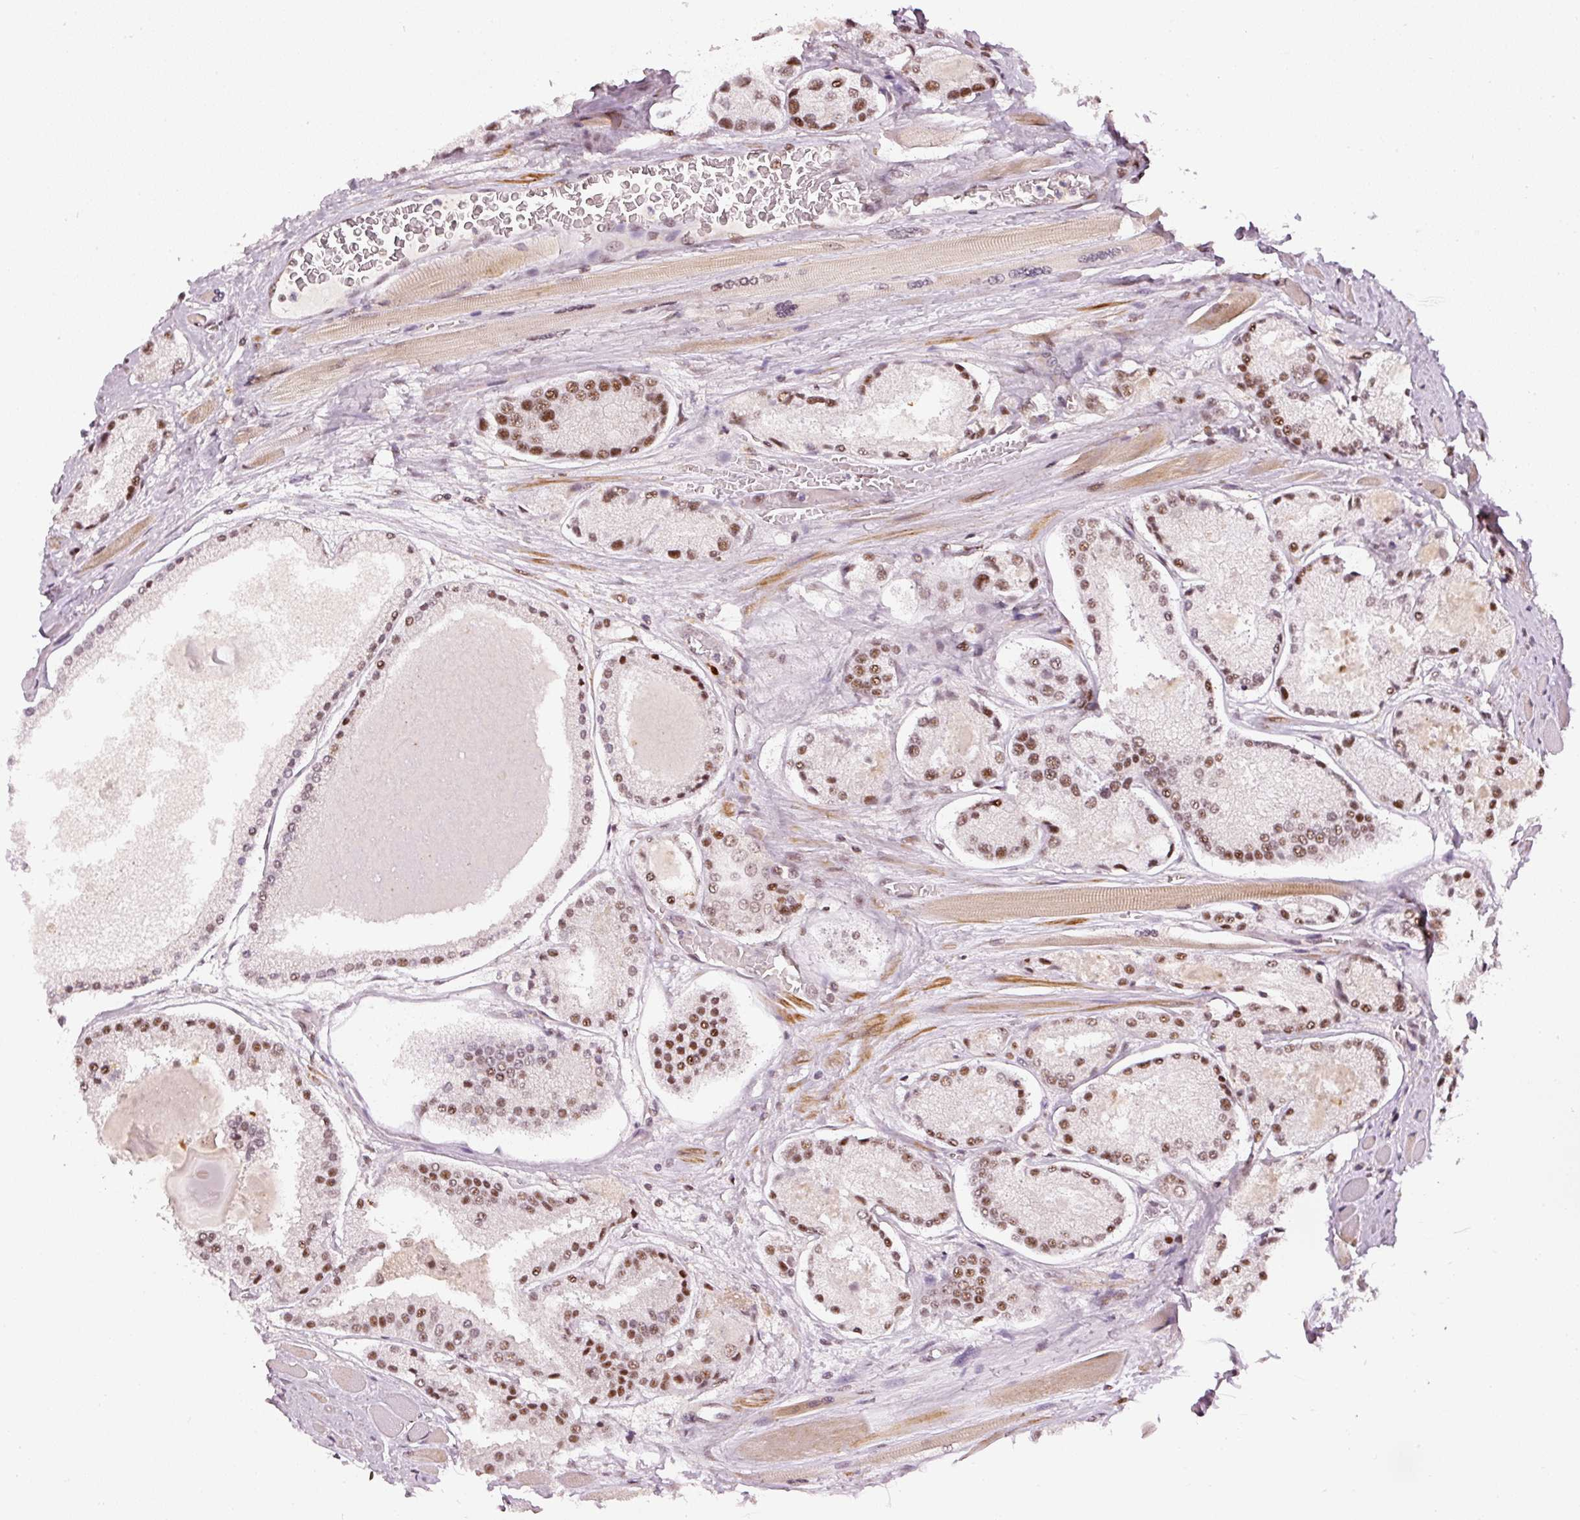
{"staining": {"intensity": "moderate", "quantity": ">75%", "location": "nuclear"}, "tissue": "prostate cancer", "cell_type": "Tumor cells", "image_type": "cancer", "snomed": [{"axis": "morphology", "description": "Adenocarcinoma, High grade"}, {"axis": "topography", "description": "Prostate"}], "caption": "The histopathology image displays staining of prostate cancer (high-grade adenocarcinoma), revealing moderate nuclear protein staining (brown color) within tumor cells.", "gene": "THOC6", "patient": {"sex": "male", "age": 67}}